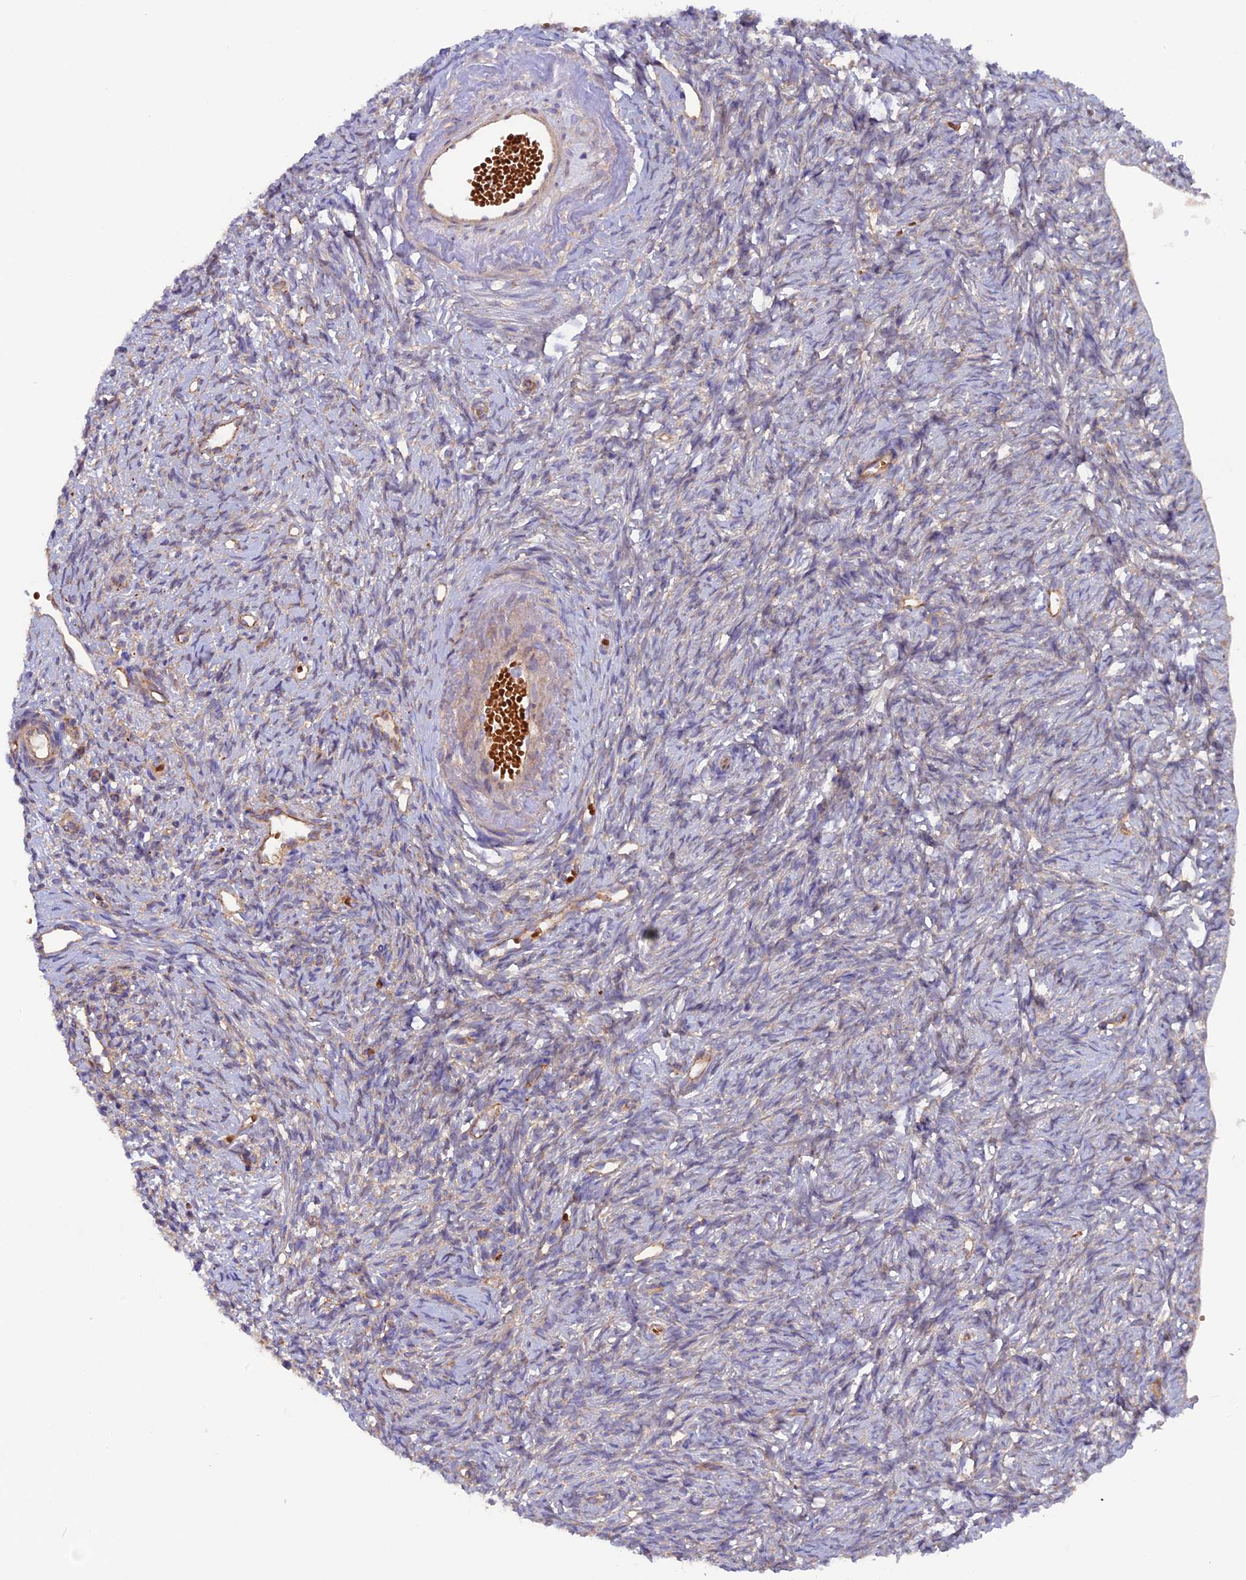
{"staining": {"intensity": "moderate", "quantity": ">75%", "location": "cytoplasmic/membranous"}, "tissue": "ovary", "cell_type": "Follicle cells", "image_type": "normal", "snomed": [{"axis": "morphology", "description": "Normal tissue, NOS"}, {"axis": "topography", "description": "Ovary"}], "caption": "Immunohistochemical staining of benign human ovary displays moderate cytoplasmic/membranous protein positivity in about >75% of follicle cells. (IHC, brightfield microscopy, high magnification).", "gene": "DUS3L", "patient": {"sex": "female", "age": 51}}